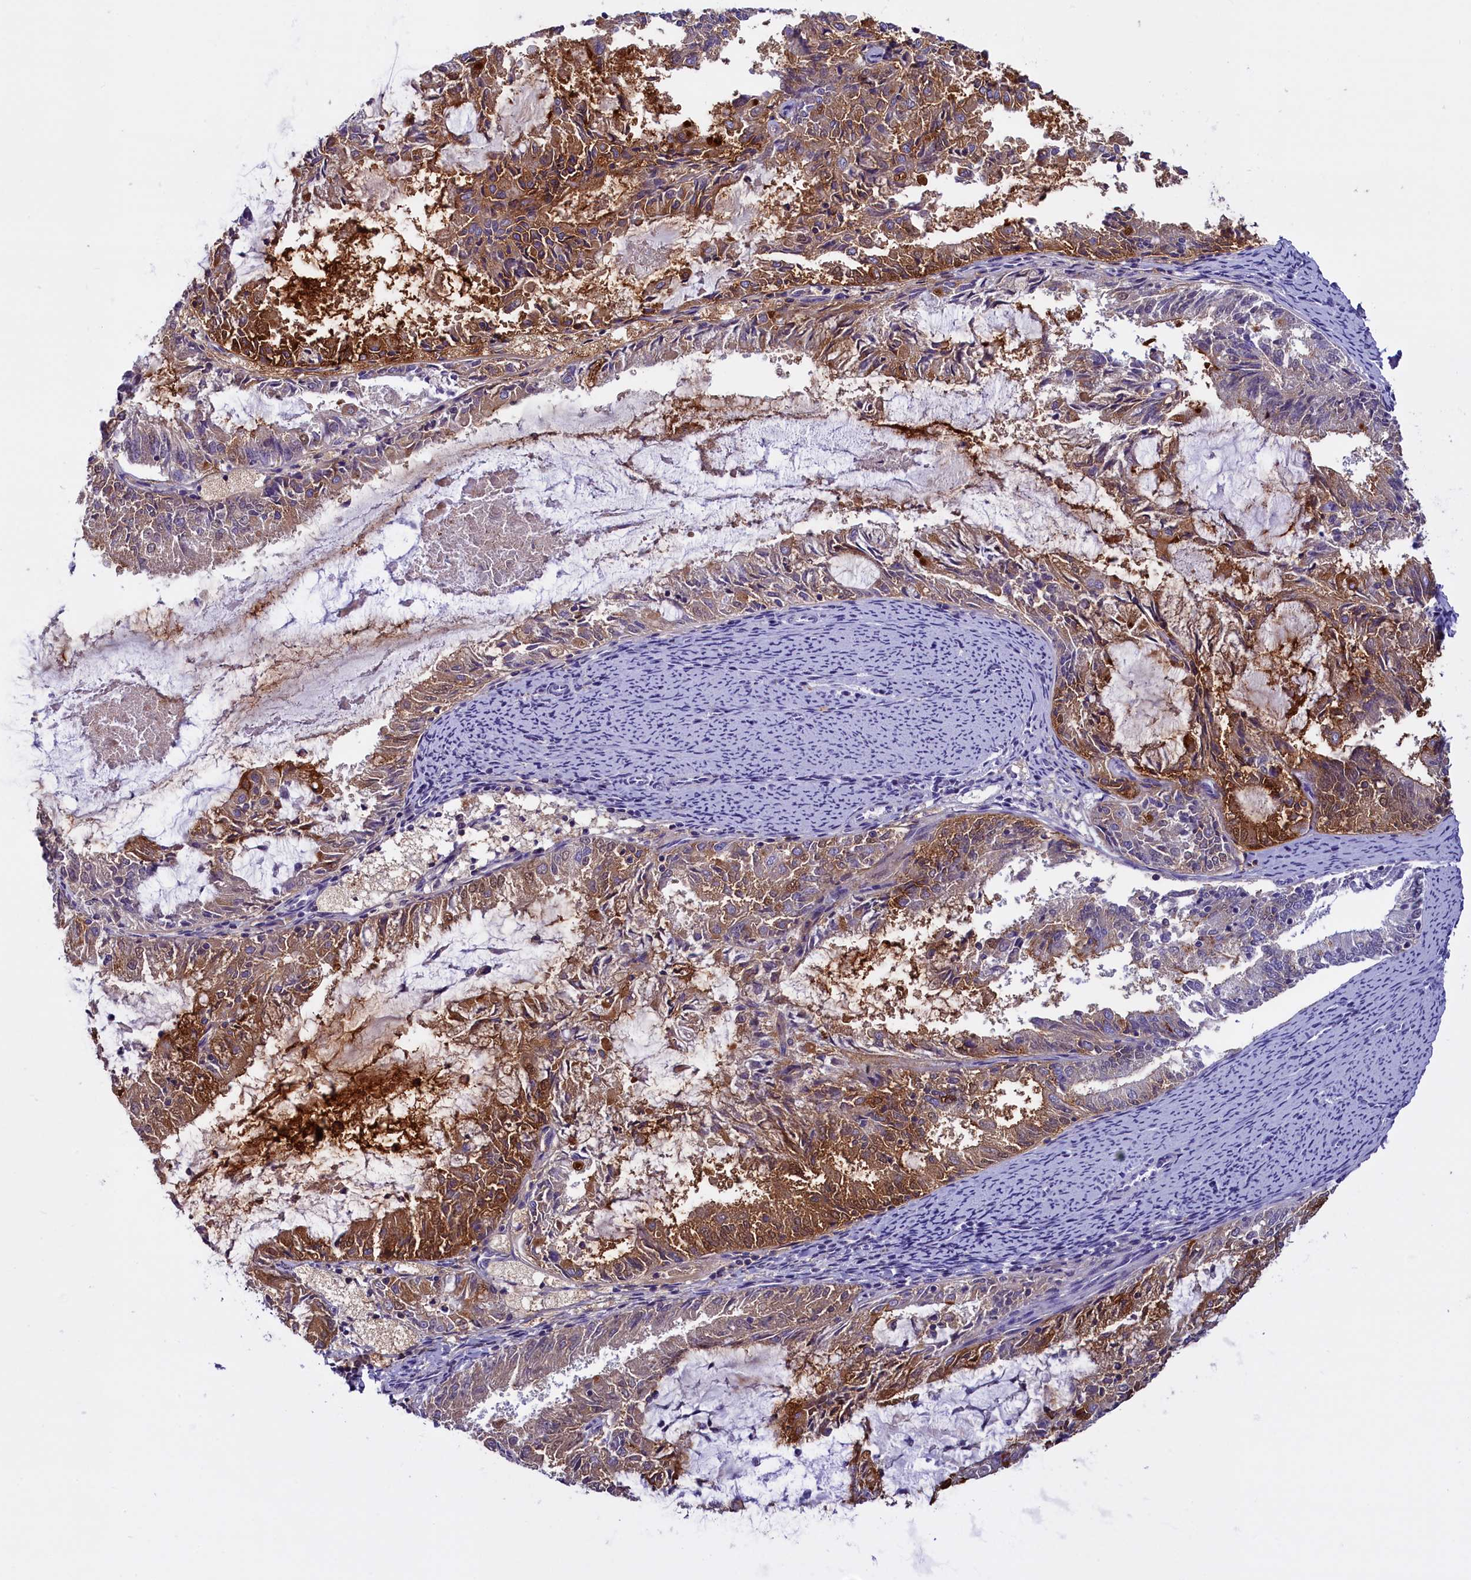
{"staining": {"intensity": "moderate", "quantity": "25%-75%", "location": "cytoplasmic/membranous"}, "tissue": "endometrial cancer", "cell_type": "Tumor cells", "image_type": "cancer", "snomed": [{"axis": "morphology", "description": "Adenocarcinoma, NOS"}, {"axis": "topography", "description": "Endometrium"}], "caption": "Endometrial cancer tissue shows moderate cytoplasmic/membranous staining in approximately 25%-75% of tumor cells, visualized by immunohistochemistry. (DAB IHC, brown staining for protein, blue staining for nuclei).", "gene": "RTTN", "patient": {"sex": "female", "age": 57}}